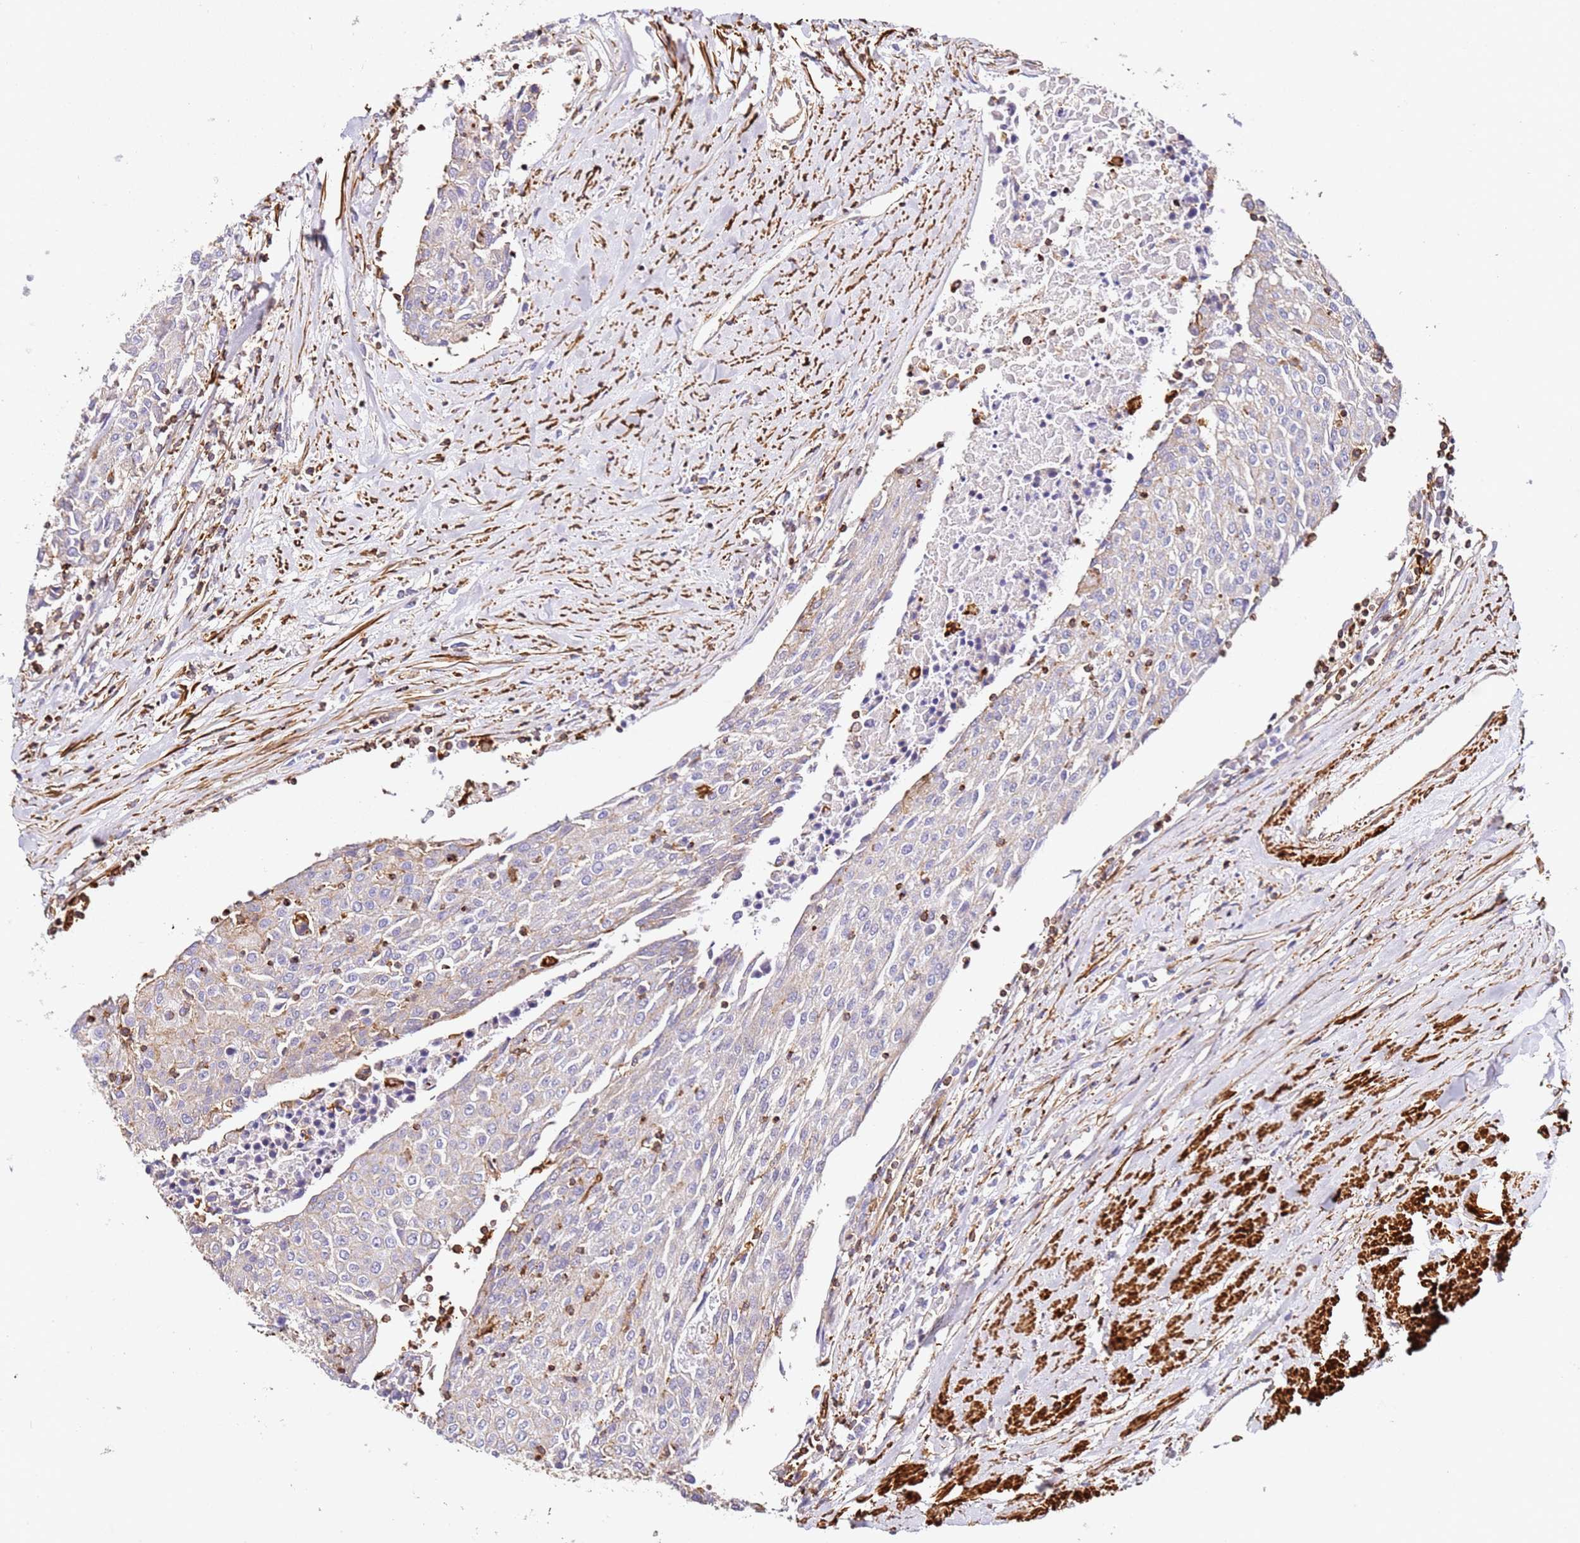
{"staining": {"intensity": "negative", "quantity": "none", "location": "none"}, "tissue": "urothelial cancer", "cell_type": "Tumor cells", "image_type": "cancer", "snomed": [{"axis": "morphology", "description": "Urothelial carcinoma, High grade"}, {"axis": "topography", "description": "Urinary bladder"}], "caption": "Immunohistochemistry (IHC) micrograph of human urothelial cancer stained for a protein (brown), which displays no staining in tumor cells. (DAB (3,3'-diaminobenzidine) immunohistochemistry with hematoxylin counter stain).", "gene": "ZNF671", "patient": {"sex": "female", "age": 85}}